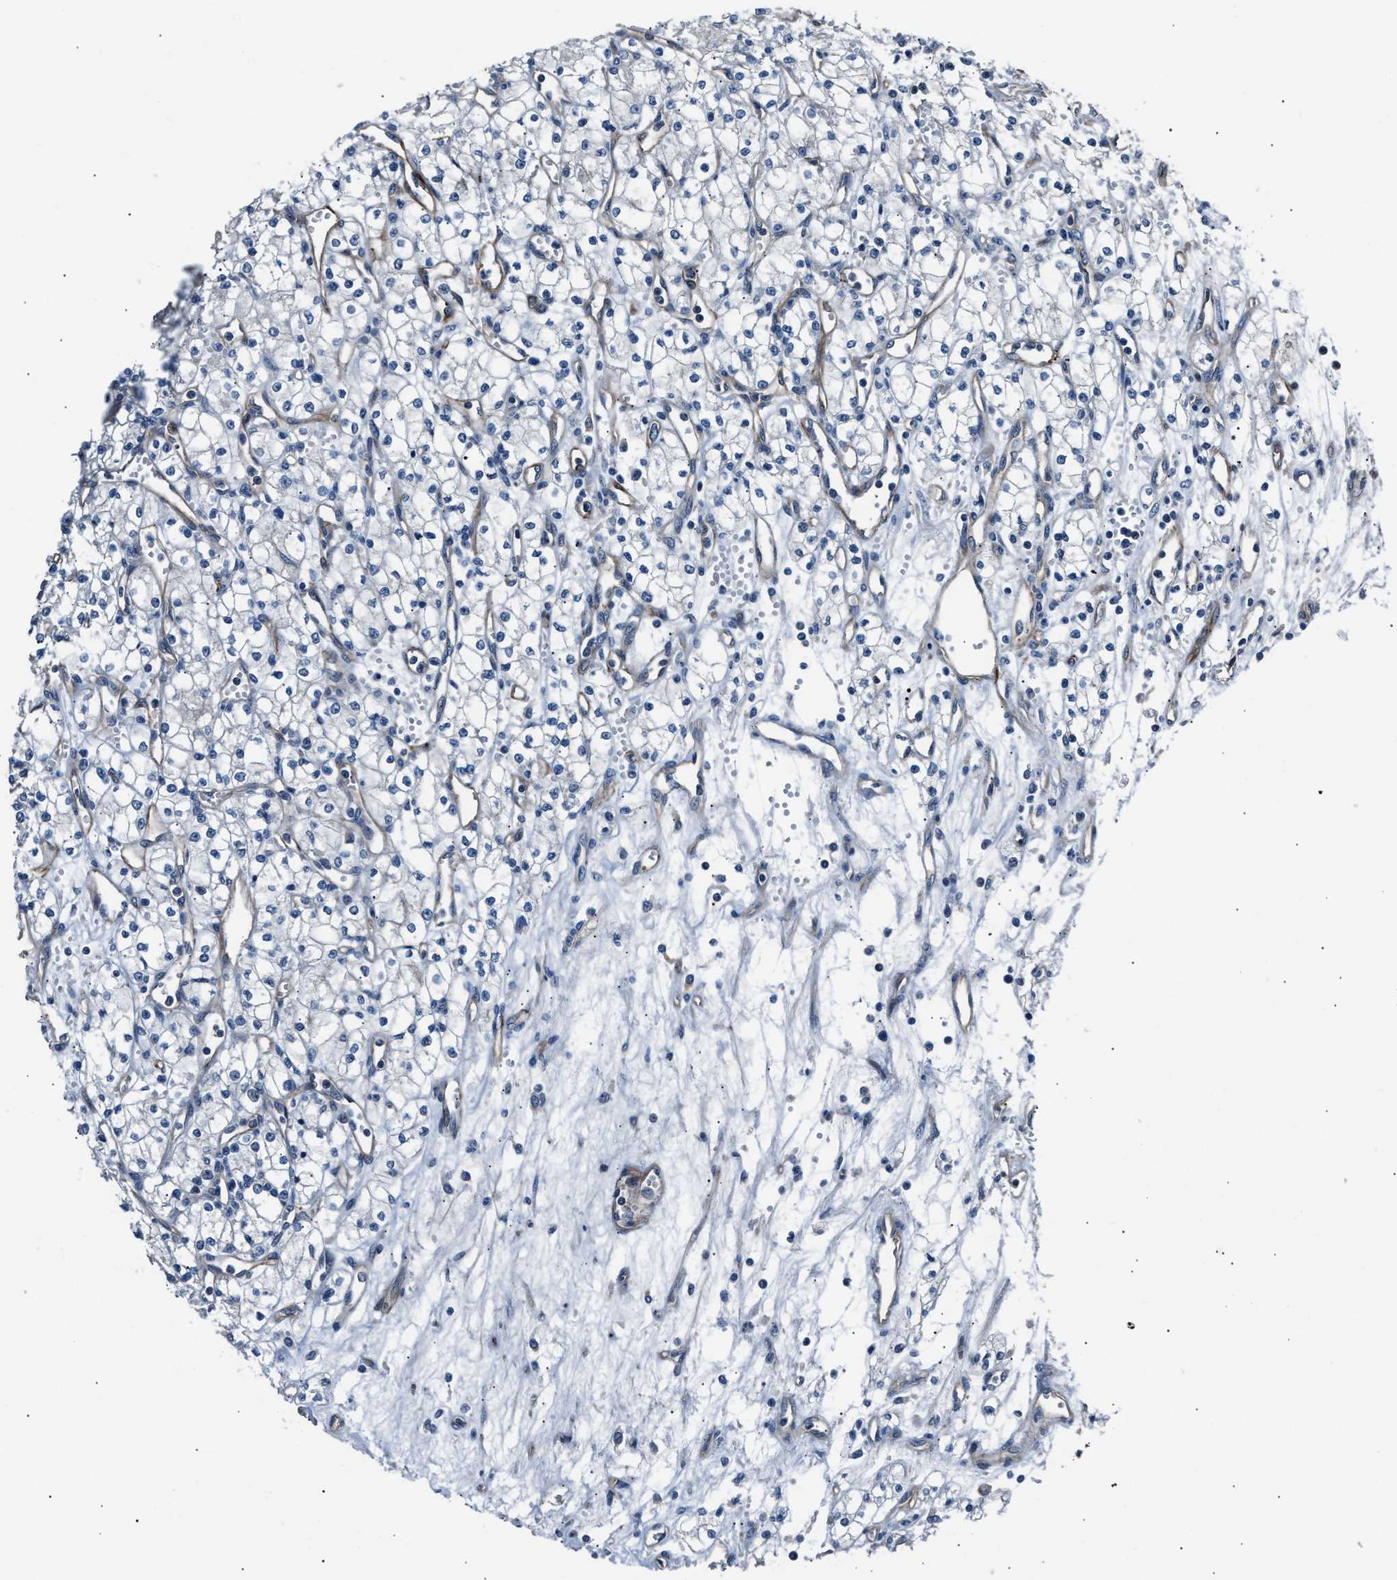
{"staining": {"intensity": "negative", "quantity": "none", "location": "none"}, "tissue": "renal cancer", "cell_type": "Tumor cells", "image_type": "cancer", "snomed": [{"axis": "morphology", "description": "Adenocarcinoma, NOS"}, {"axis": "topography", "description": "Kidney"}], "caption": "A photomicrograph of renal cancer (adenocarcinoma) stained for a protein reveals no brown staining in tumor cells.", "gene": "MPDZ", "patient": {"sex": "male", "age": 59}}